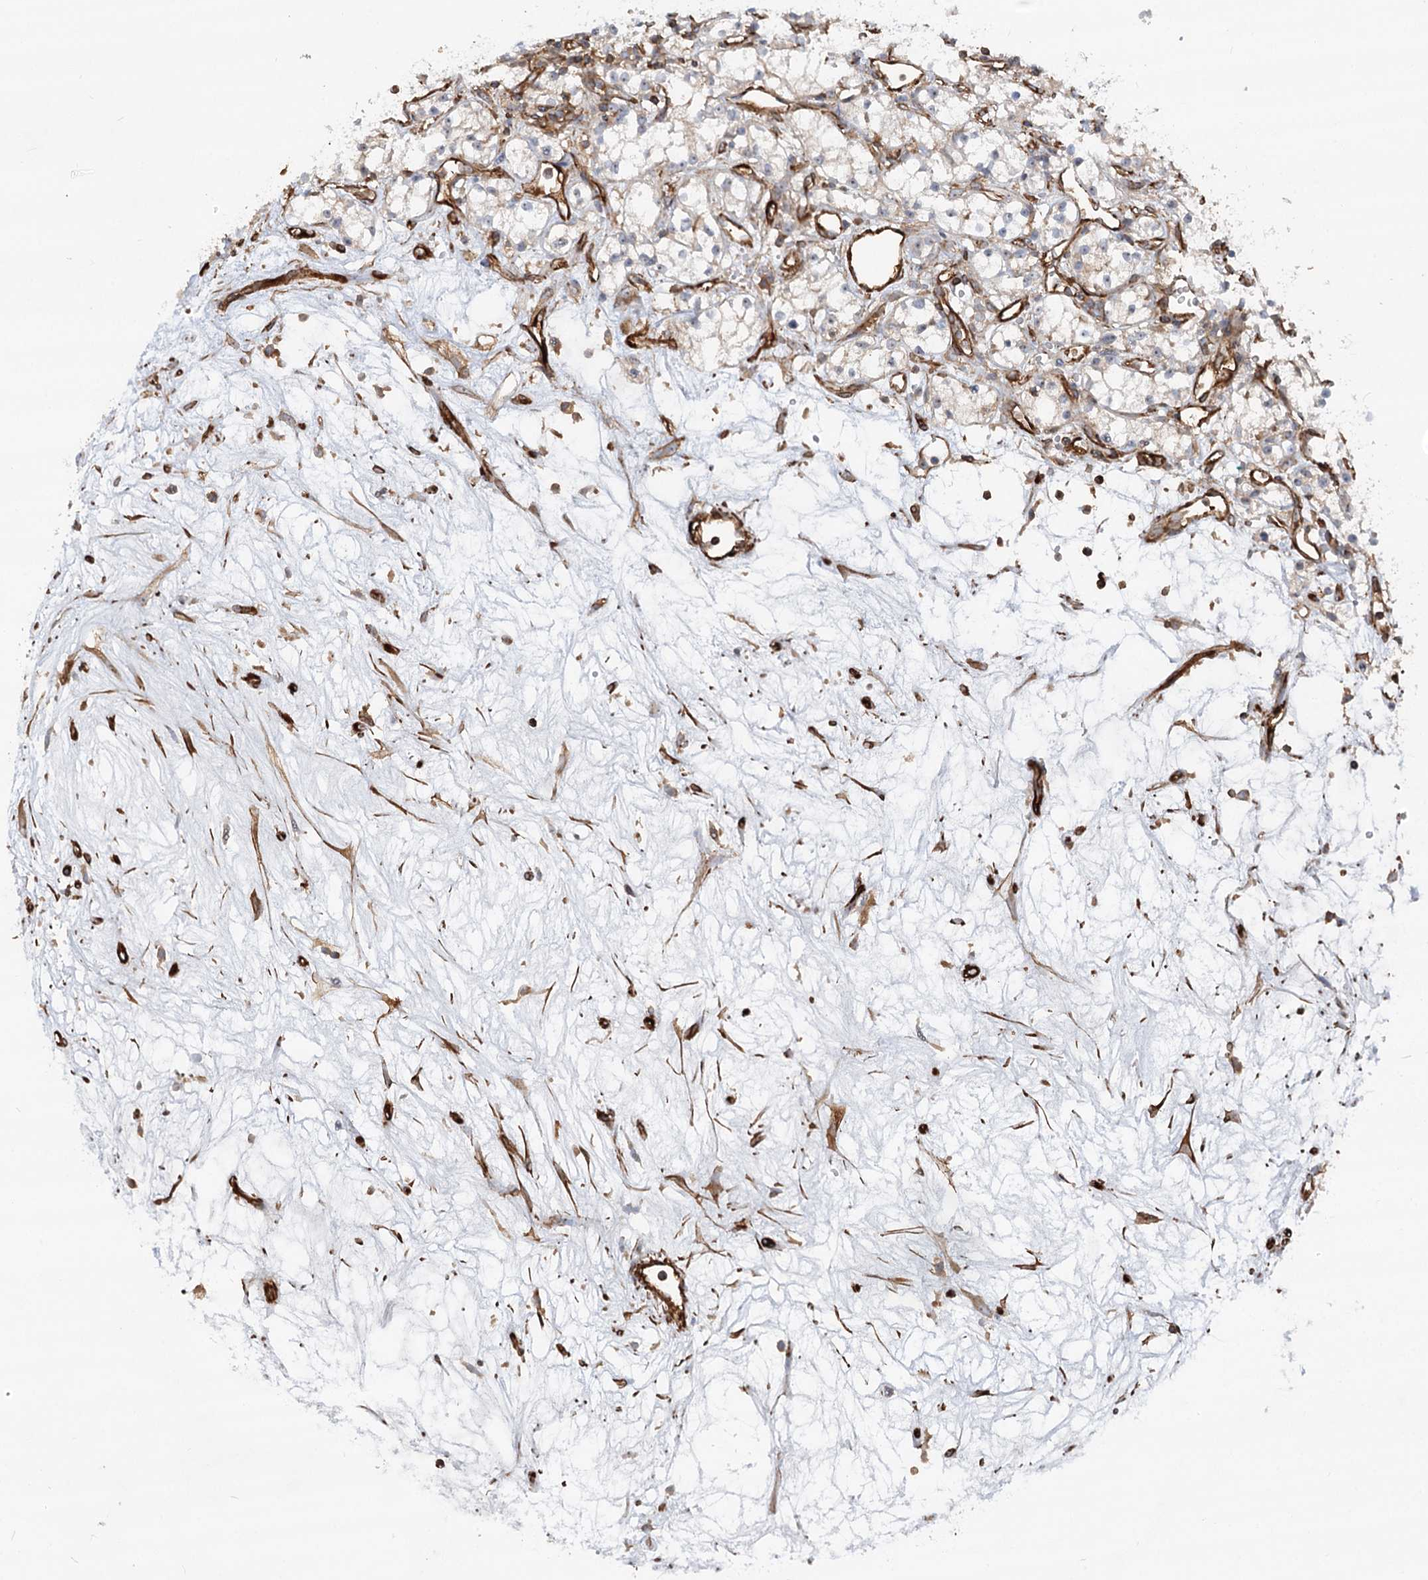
{"staining": {"intensity": "negative", "quantity": "none", "location": "none"}, "tissue": "renal cancer", "cell_type": "Tumor cells", "image_type": "cancer", "snomed": [{"axis": "morphology", "description": "Adenocarcinoma, NOS"}, {"axis": "topography", "description": "Kidney"}], "caption": "Immunohistochemical staining of adenocarcinoma (renal) exhibits no significant positivity in tumor cells.", "gene": "WDR36", "patient": {"sex": "male", "age": 59}}